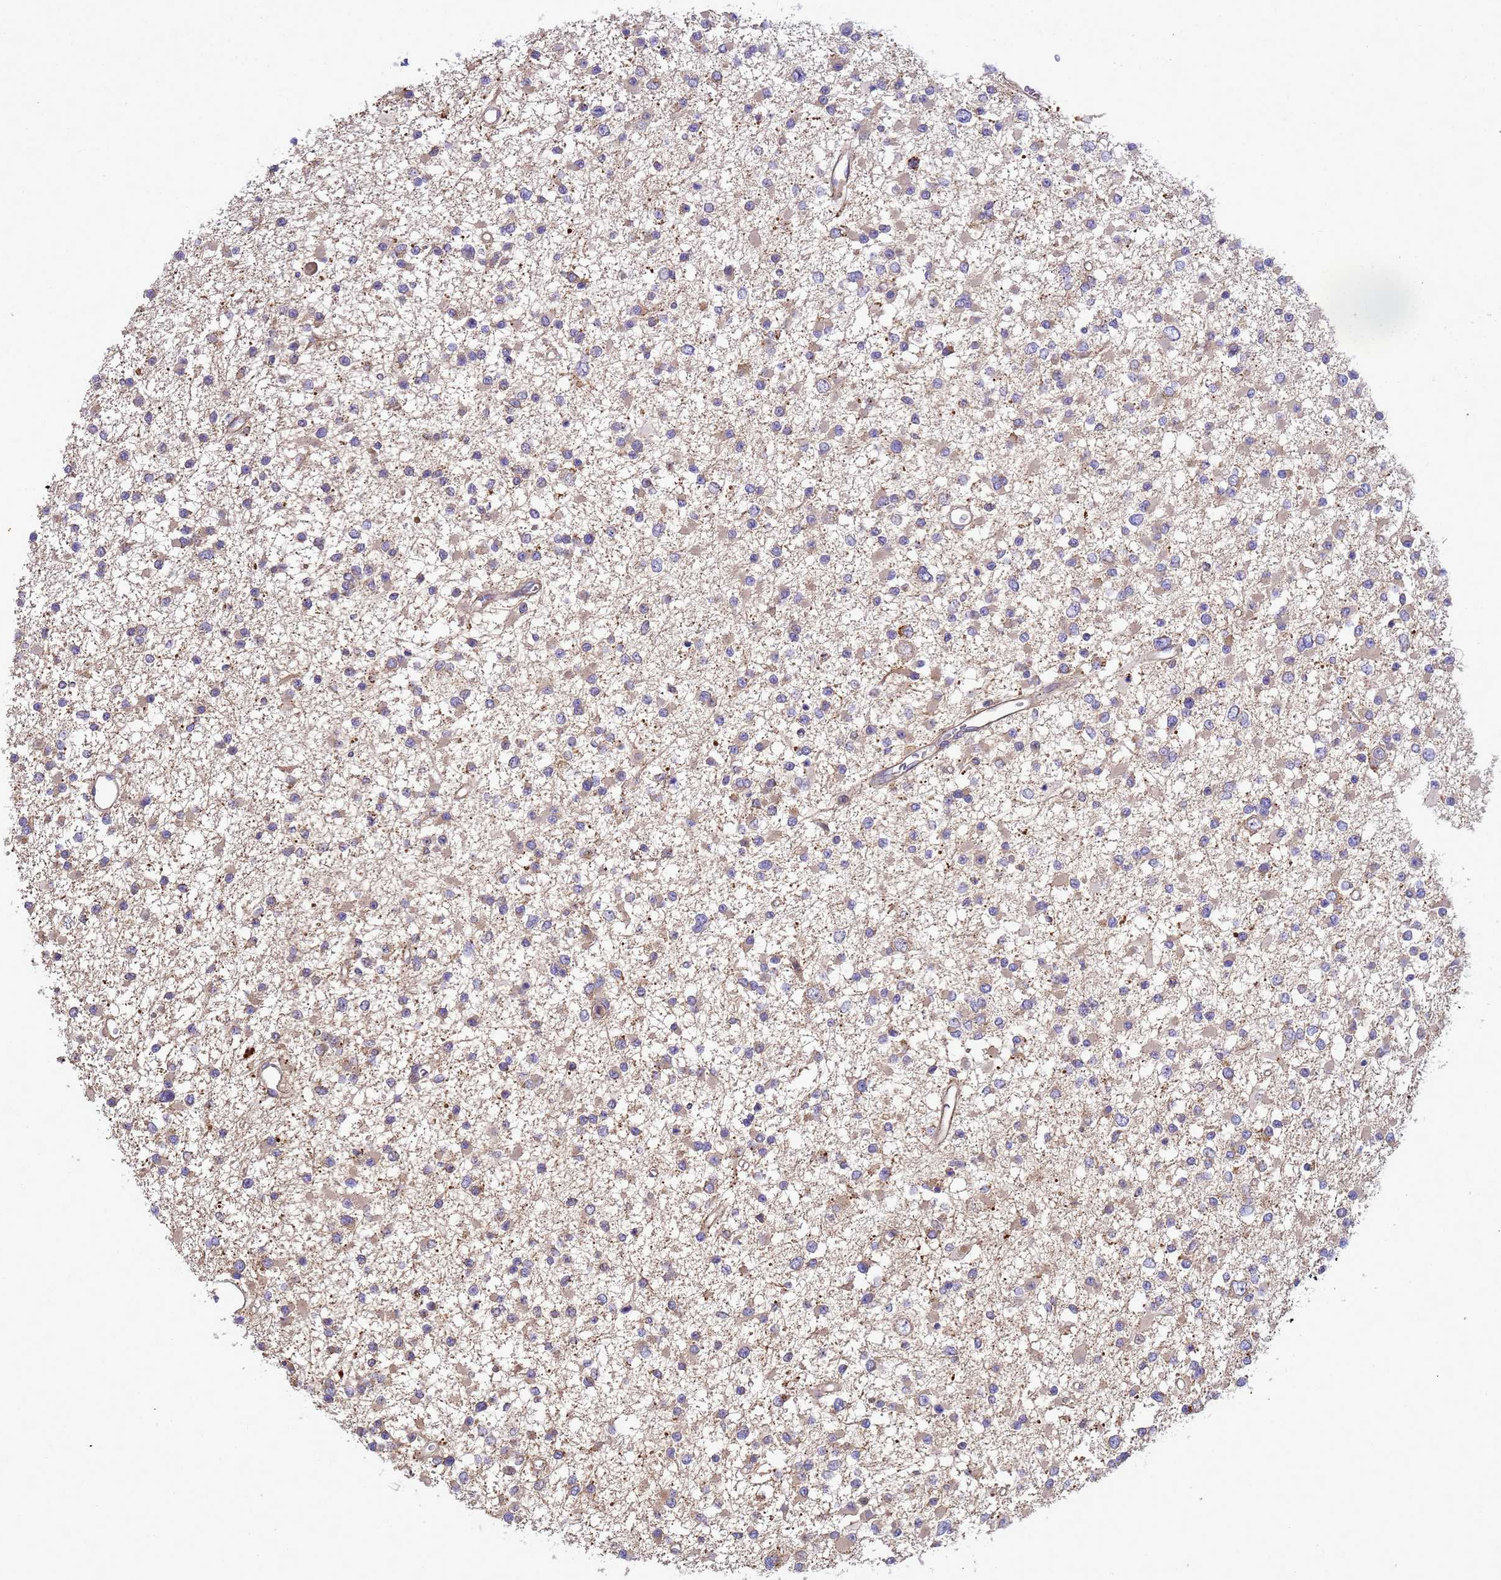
{"staining": {"intensity": "weak", "quantity": "25%-75%", "location": "cytoplasmic/membranous"}, "tissue": "glioma", "cell_type": "Tumor cells", "image_type": "cancer", "snomed": [{"axis": "morphology", "description": "Glioma, malignant, Low grade"}, {"axis": "topography", "description": "Brain"}], "caption": "This is an image of immunohistochemistry staining of glioma, which shows weak expression in the cytoplasmic/membranous of tumor cells.", "gene": "BECN1", "patient": {"sex": "female", "age": 22}}